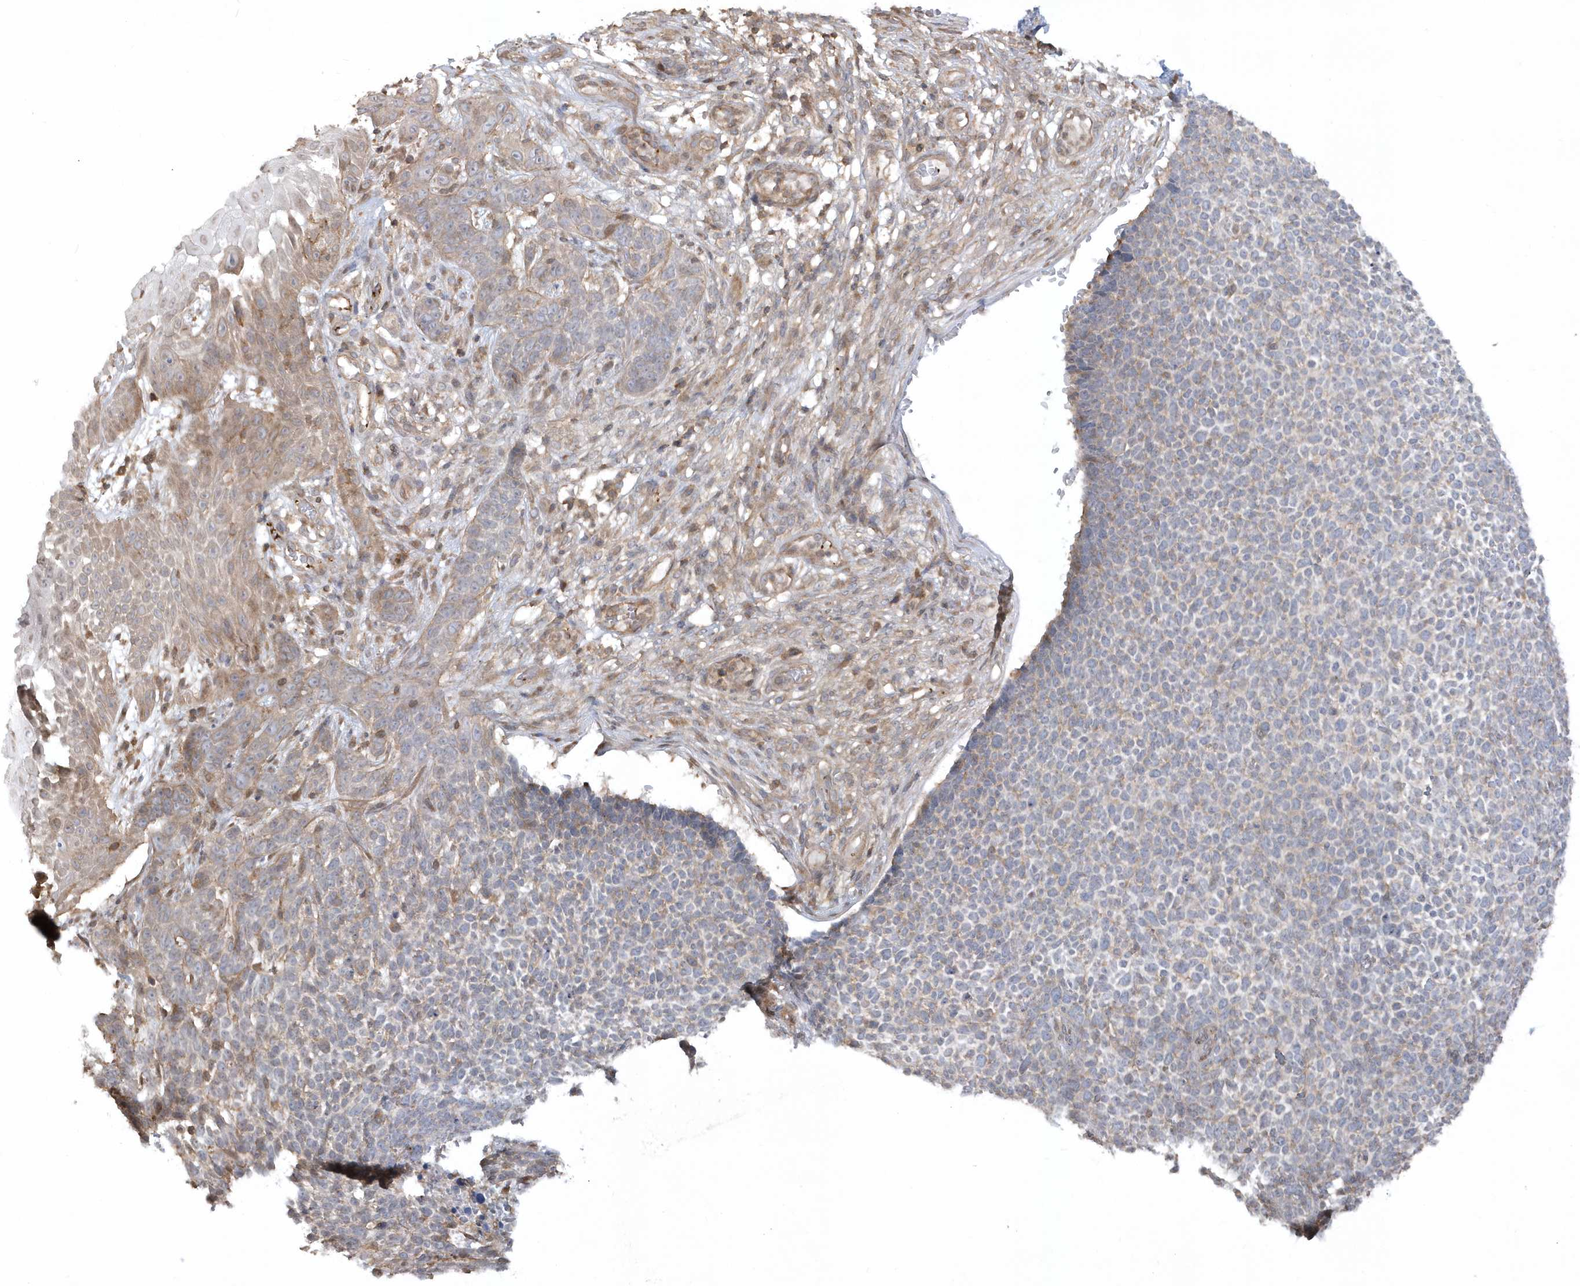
{"staining": {"intensity": "weak", "quantity": "<25%", "location": "cytoplasmic/membranous"}, "tissue": "skin cancer", "cell_type": "Tumor cells", "image_type": "cancer", "snomed": [{"axis": "morphology", "description": "Basal cell carcinoma"}, {"axis": "topography", "description": "Skin"}], "caption": "DAB immunohistochemical staining of skin cancer exhibits no significant positivity in tumor cells.", "gene": "BSN", "patient": {"sex": "female", "age": 84}}